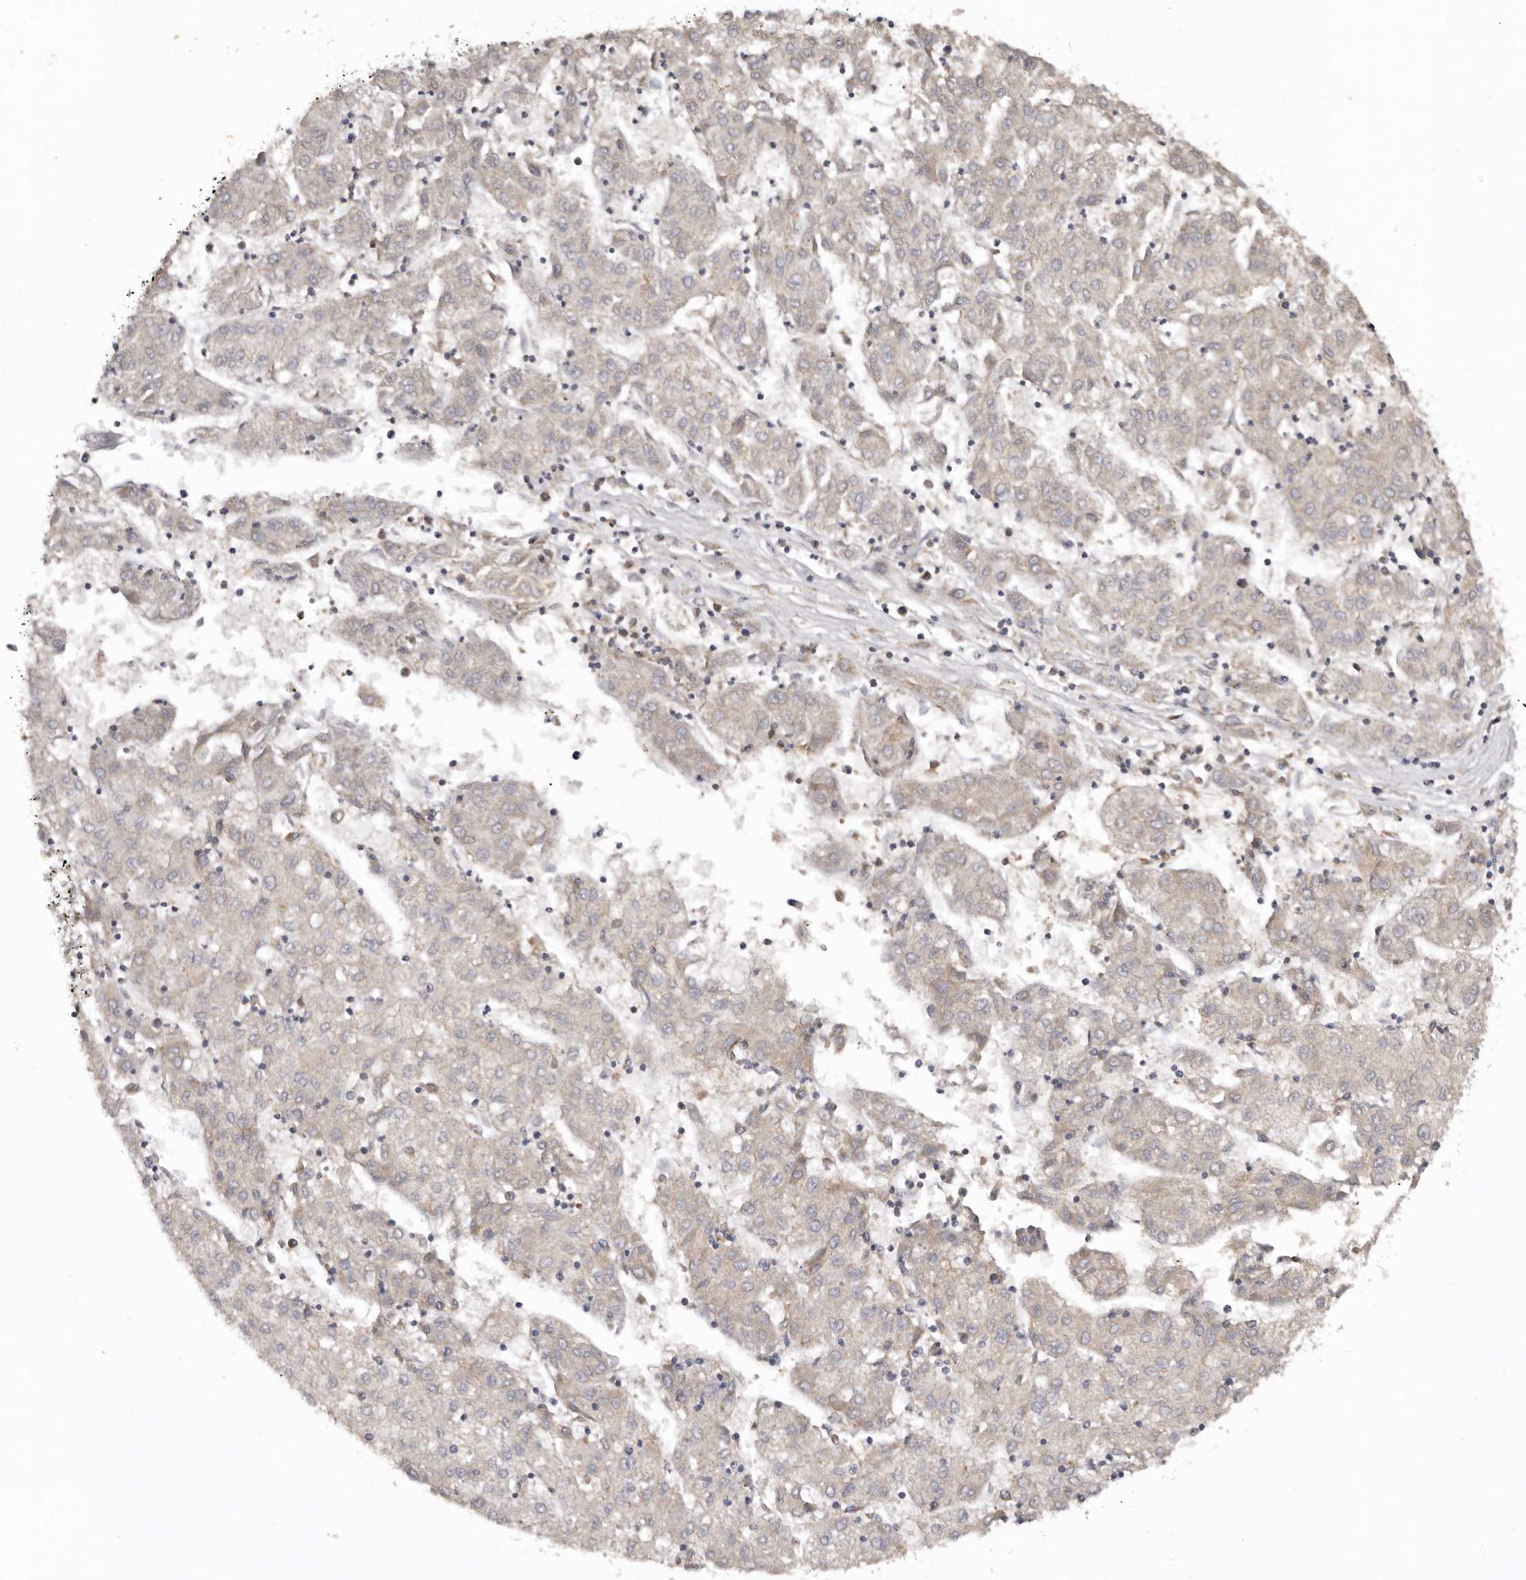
{"staining": {"intensity": "negative", "quantity": "none", "location": "none"}, "tissue": "liver cancer", "cell_type": "Tumor cells", "image_type": "cancer", "snomed": [{"axis": "morphology", "description": "Carcinoma, Hepatocellular, NOS"}, {"axis": "topography", "description": "Liver"}], "caption": "Liver cancer (hepatocellular carcinoma) was stained to show a protein in brown. There is no significant staining in tumor cells.", "gene": "INKA2", "patient": {"sex": "male", "age": 72}}